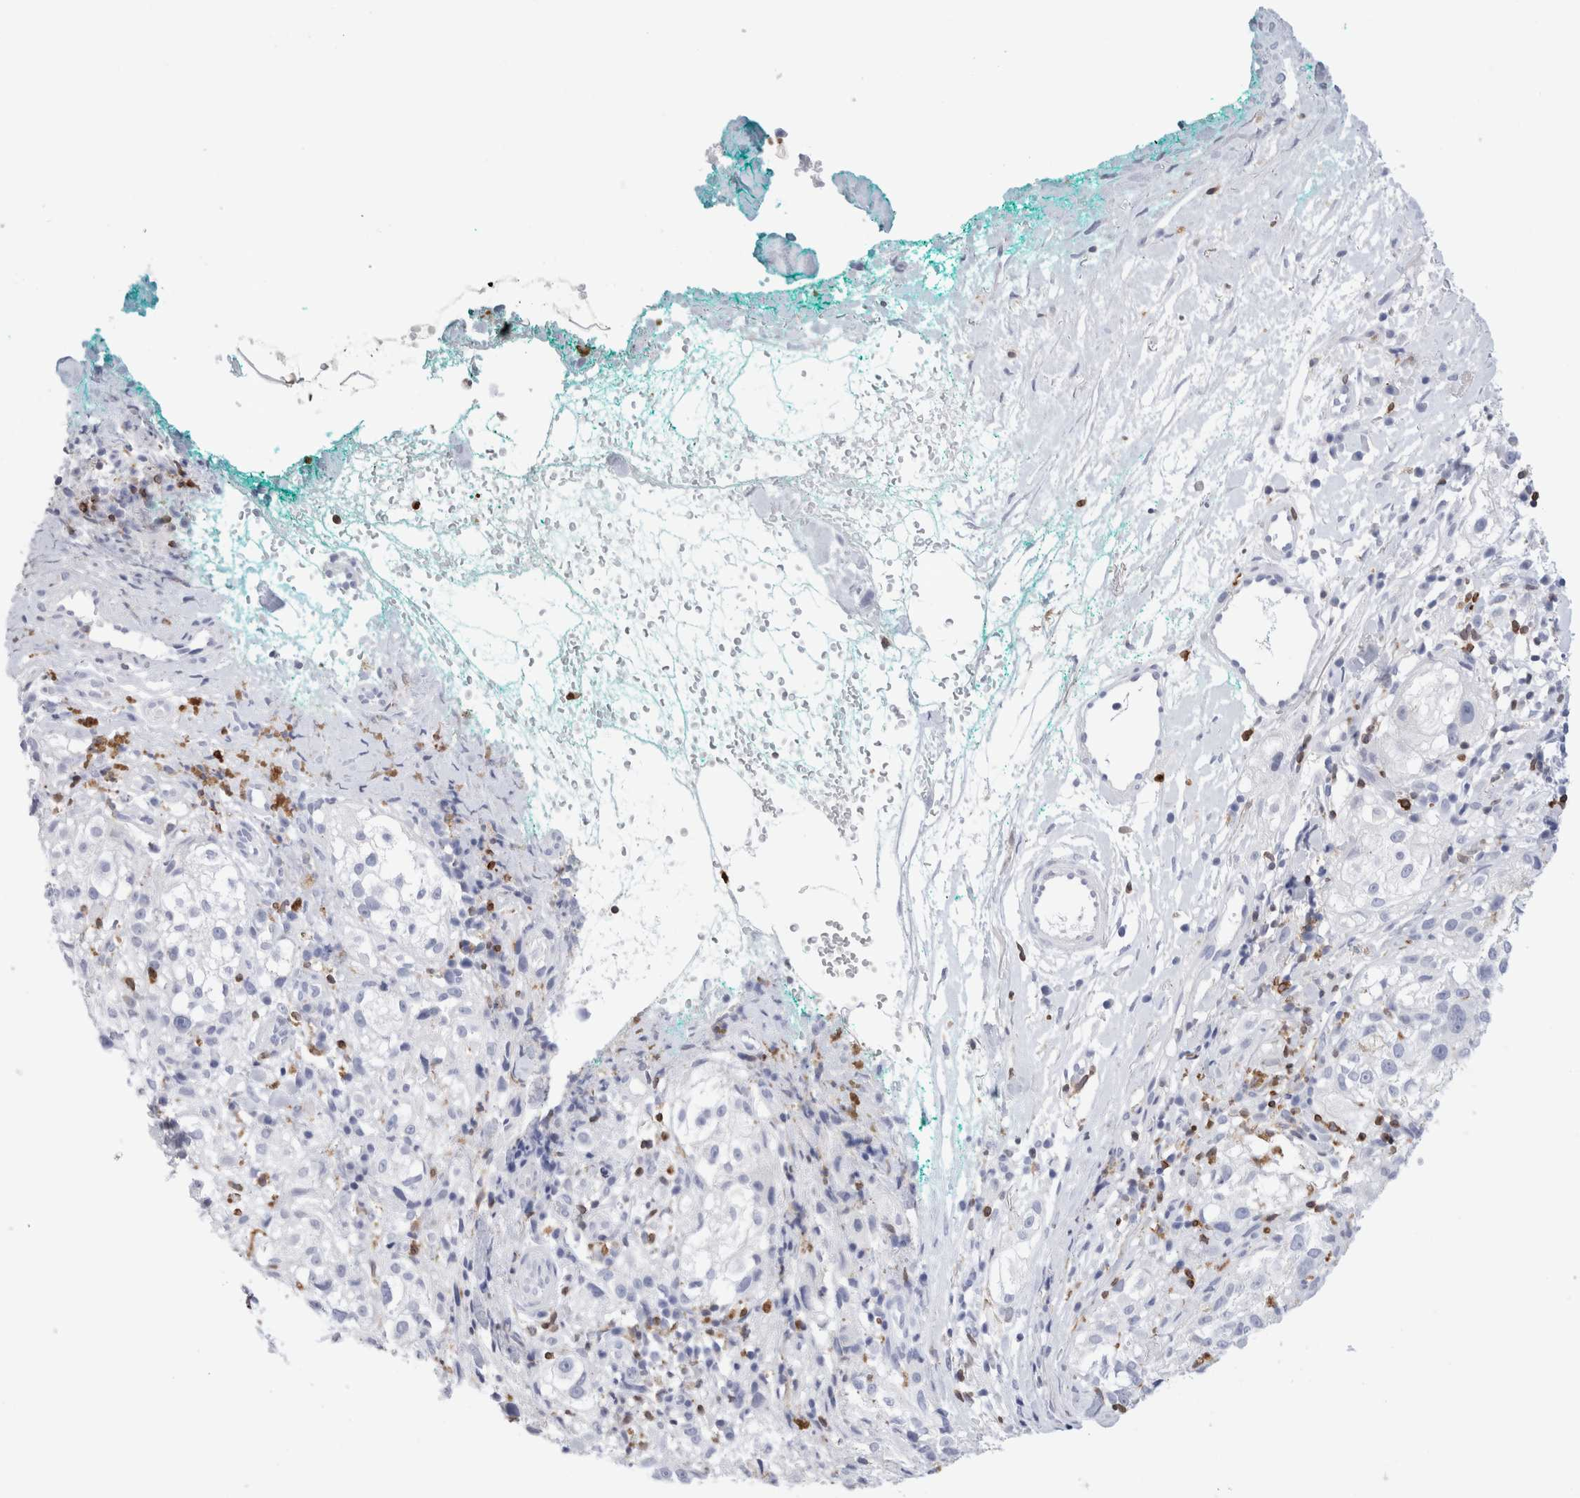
{"staining": {"intensity": "negative", "quantity": "none", "location": "none"}, "tissue": "melanoma", "cell_type": "Tumor cells", "image_type": "cancer", "snomed": [{"axis": "morphology", "description": "Necrosis, NOS"}, {"axis": "morphology", "description": "Malignant melanoma, NOS"}, {"axis": "topography", "description": "Skin"}], "caption": "An immunohistochemistry image of melanoma is shown. There is no staining in tumor cells of melanoma.", "gene": "ALOX5AP", "patient": {"sex": "female", "age": 87}}